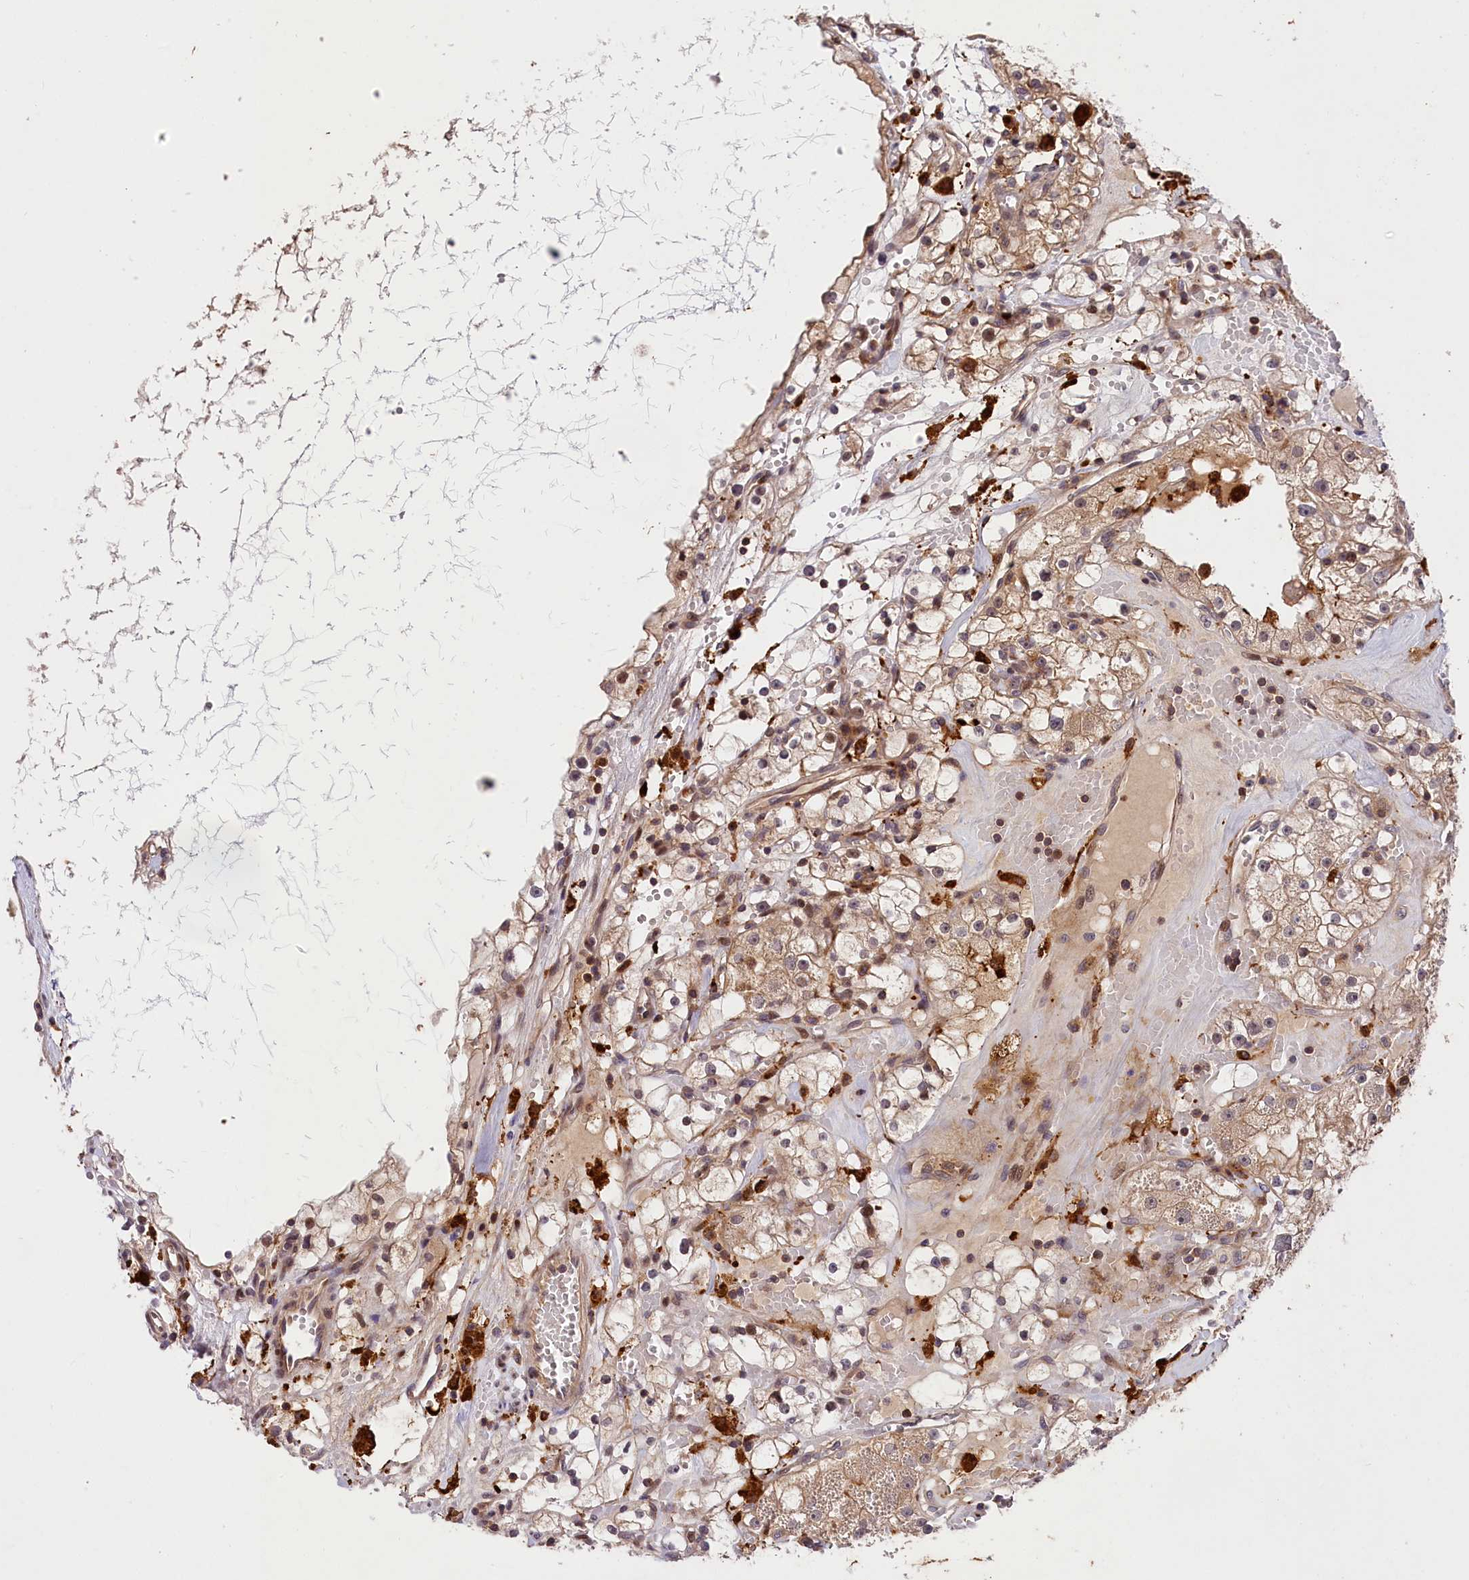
{"staining": {"intensity": "weak", "quantity": "25%-75%", "location": "cytoplasmic/membranous"}, "tissue": "renal cancer", "cell_type": "Tumor cells", "image_type": "cancer", "snomed": [{"axis": "morphology", "description": "Adenocarcinoma, NOS"}, {"axis": "topography", "description": "Kidney"}], "caption": "A photomicrograph of renal adenocarcinoma stained for a protein exhibits weak cytoplasmic/membranous brown staining in tumor cells.", "gene": "CACNA1H", "patient": {"sex": "male", "age": 56}}